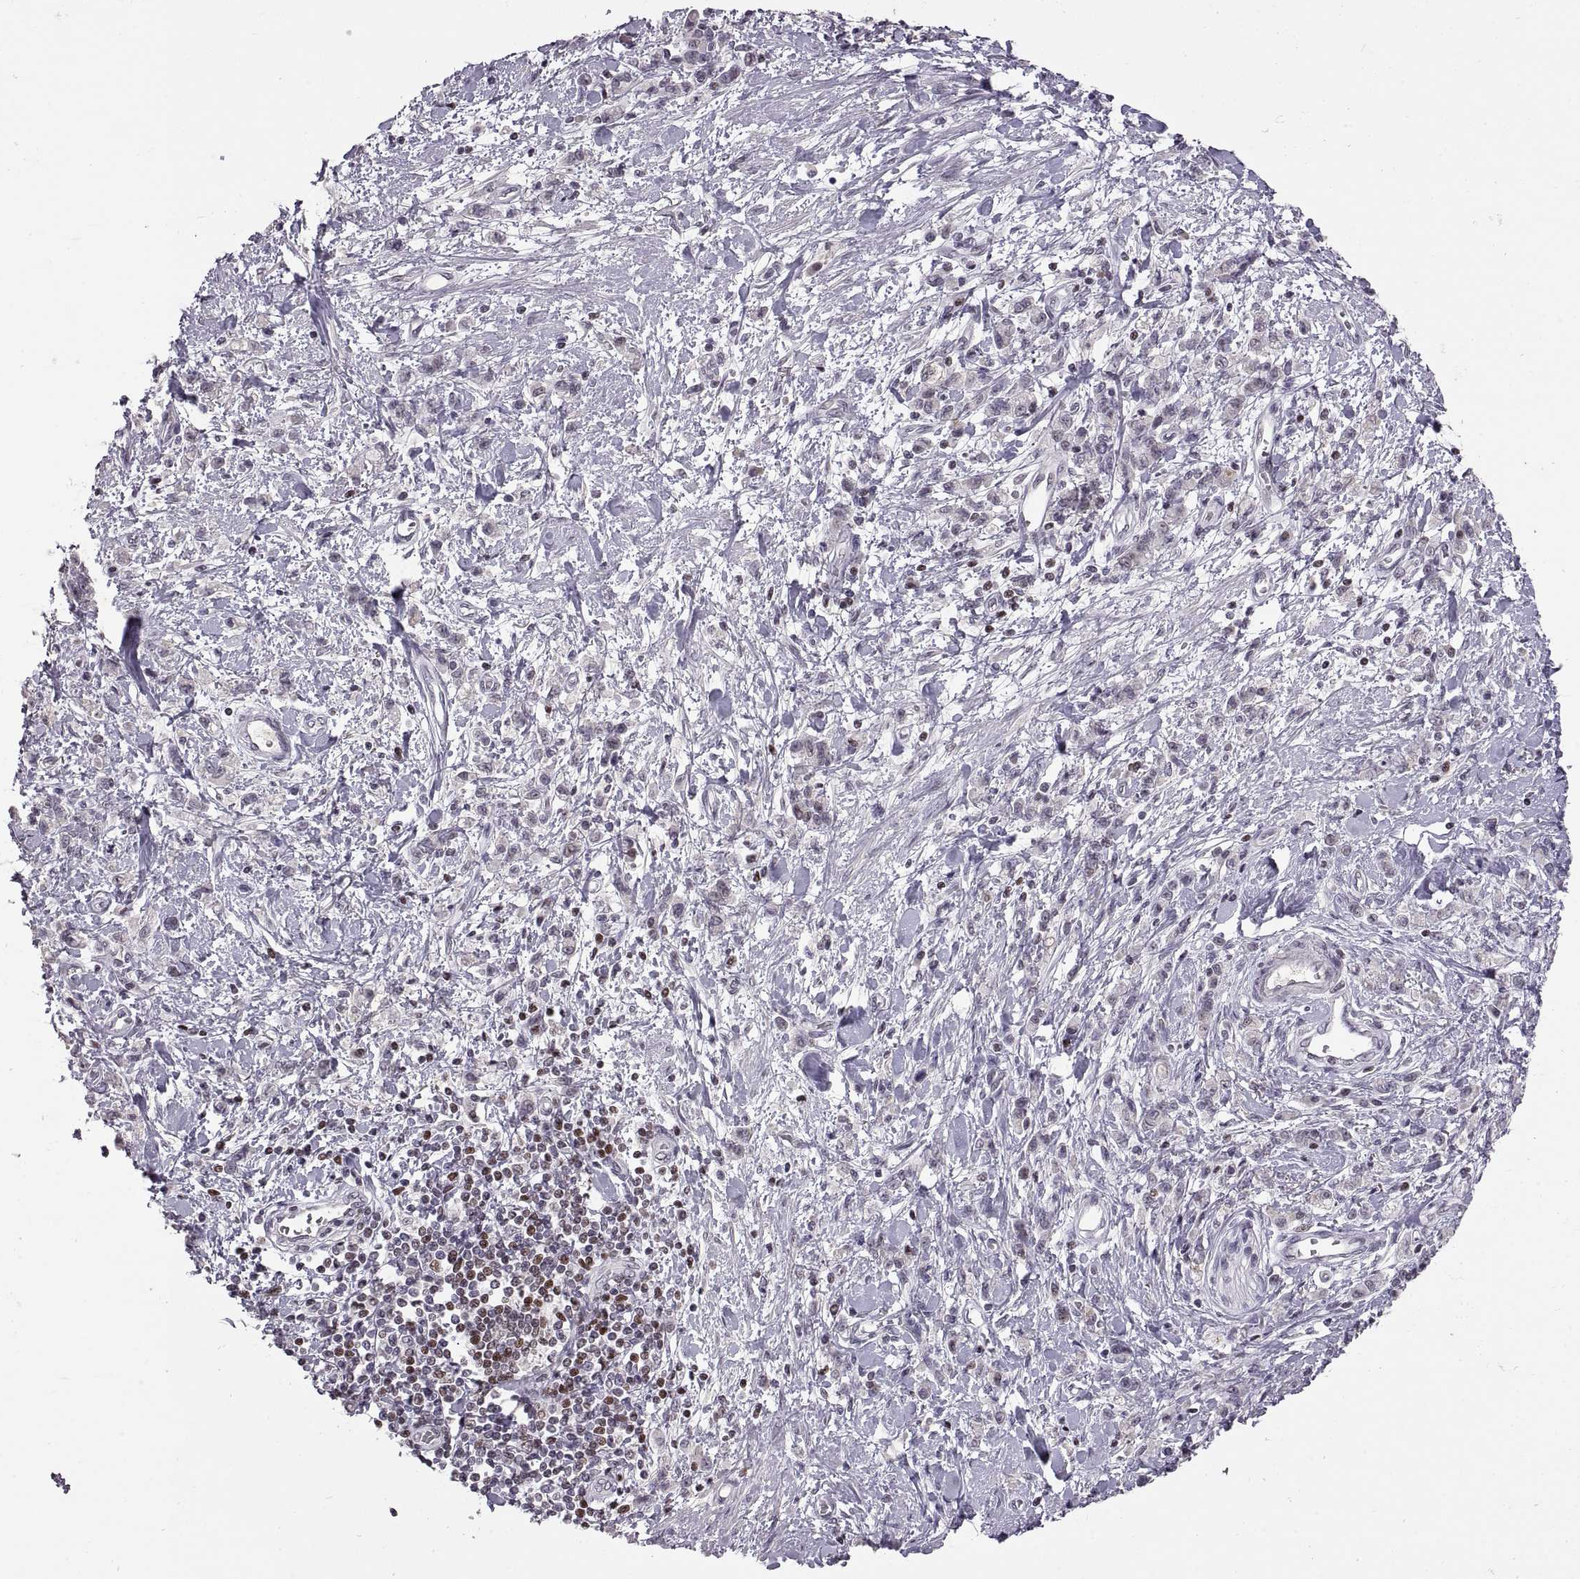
{"staining": {"intensity": "negative", "quantity": "none", "location": "none"}, "tissue": "stomach cancer", "cell_type": "Tumor cells", "image_type": "cancer", "snomed": [{"axis": "morphology", "description": "Adenocarcinoma, NOS"}, {"axis": "topography", "description": "Stomach"}], "caption": "An image of stomach cancer (adenocarcinoma) stained for a protein exhibits no brown staining in tumor cells.", "gene": "NEK2", "patient": {"sex": "male", "age": 77}}